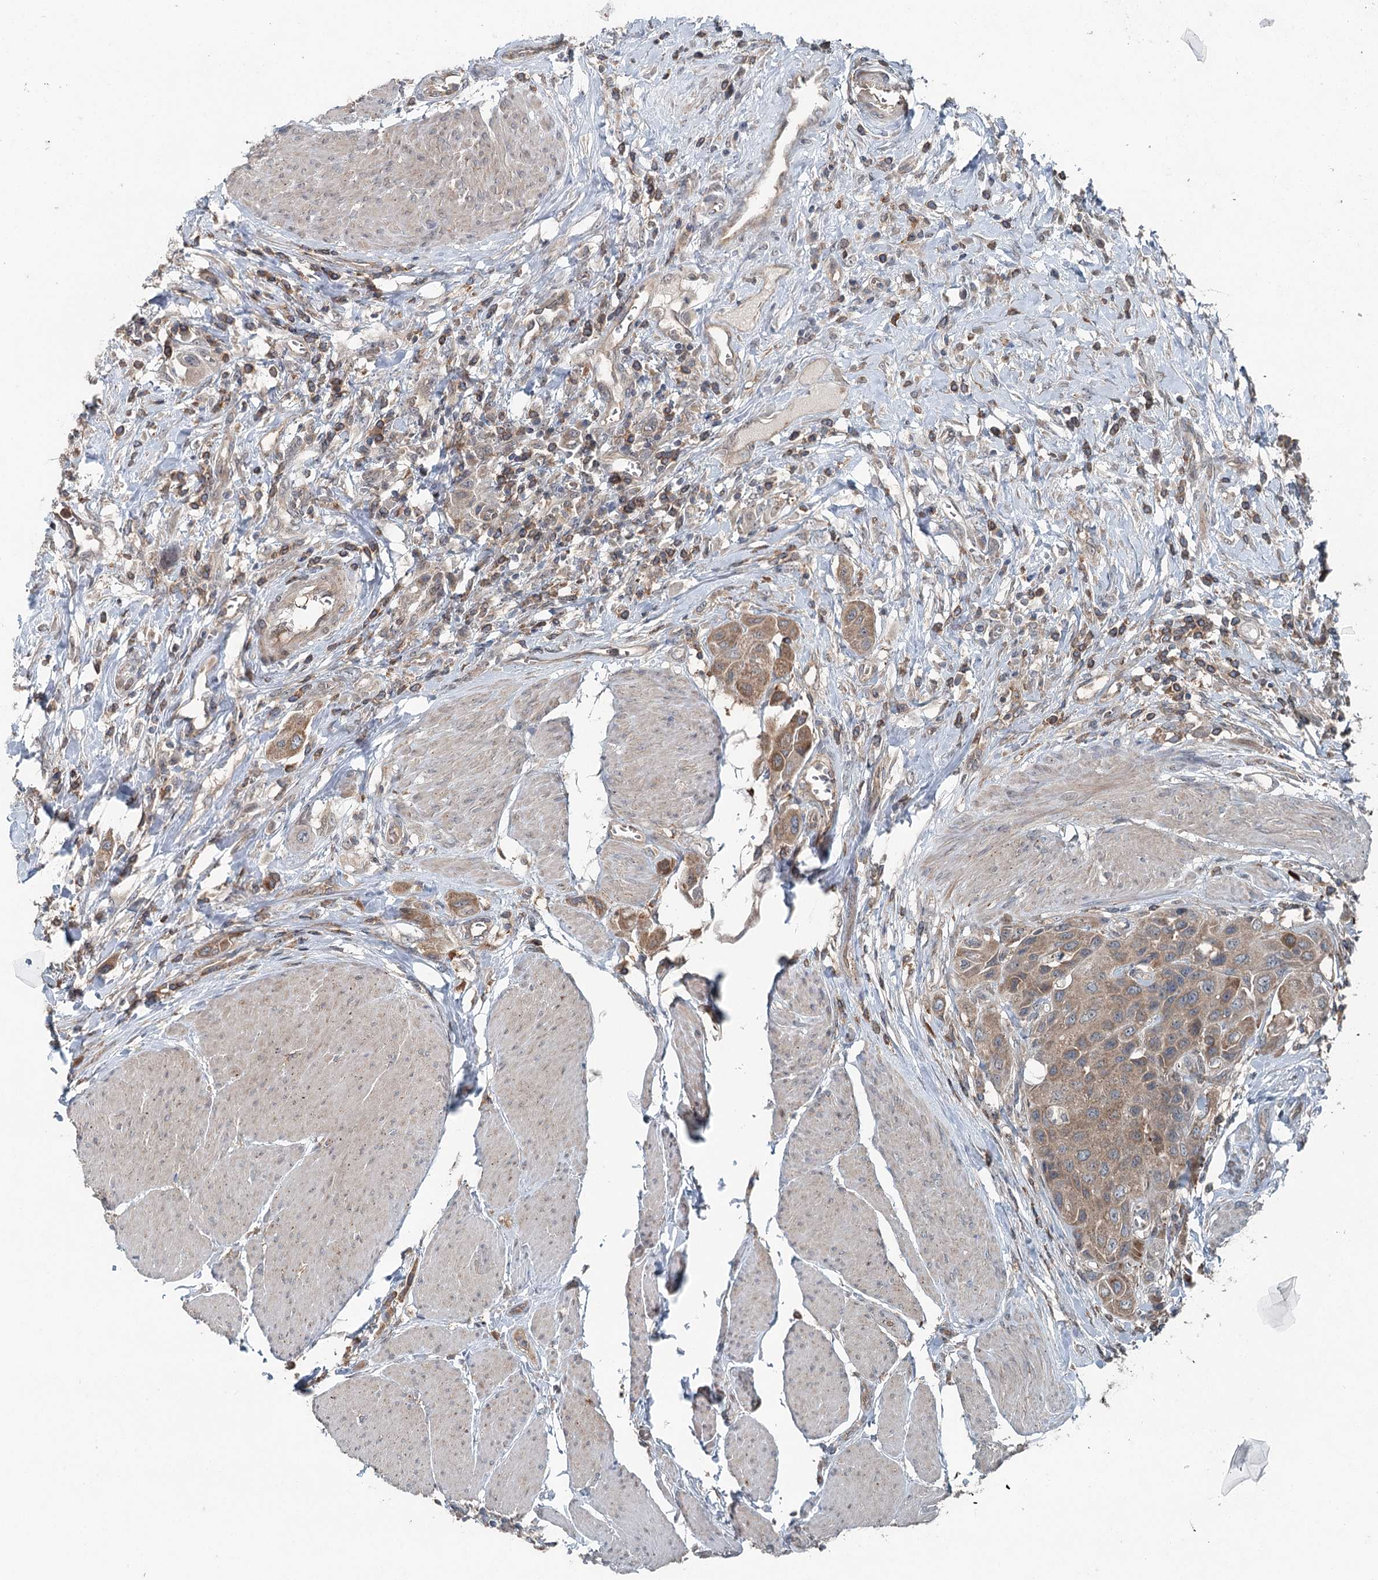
{"staining": {"intensity": "moderate", "quantity": ">75%", "location": "cytoplasmic/membranous"}, "tissue": "urothelial cancer", "cell_type": "Tumor cells", "image_type": "cancer", "snomed": [{"axis": "morphology", "description": "Urothelial carcinoma, High grade"}, {"axis": "topography", "description": "Urinary bladder"}], "caption": "Human urothelial cancer stained with a brown dye demonstrates moderate cytoplasmic/membranous positive positivity in about >75% of tumor cells.", "gene": "SKIC3", "patient": {"sex": "male", "age": 50}}